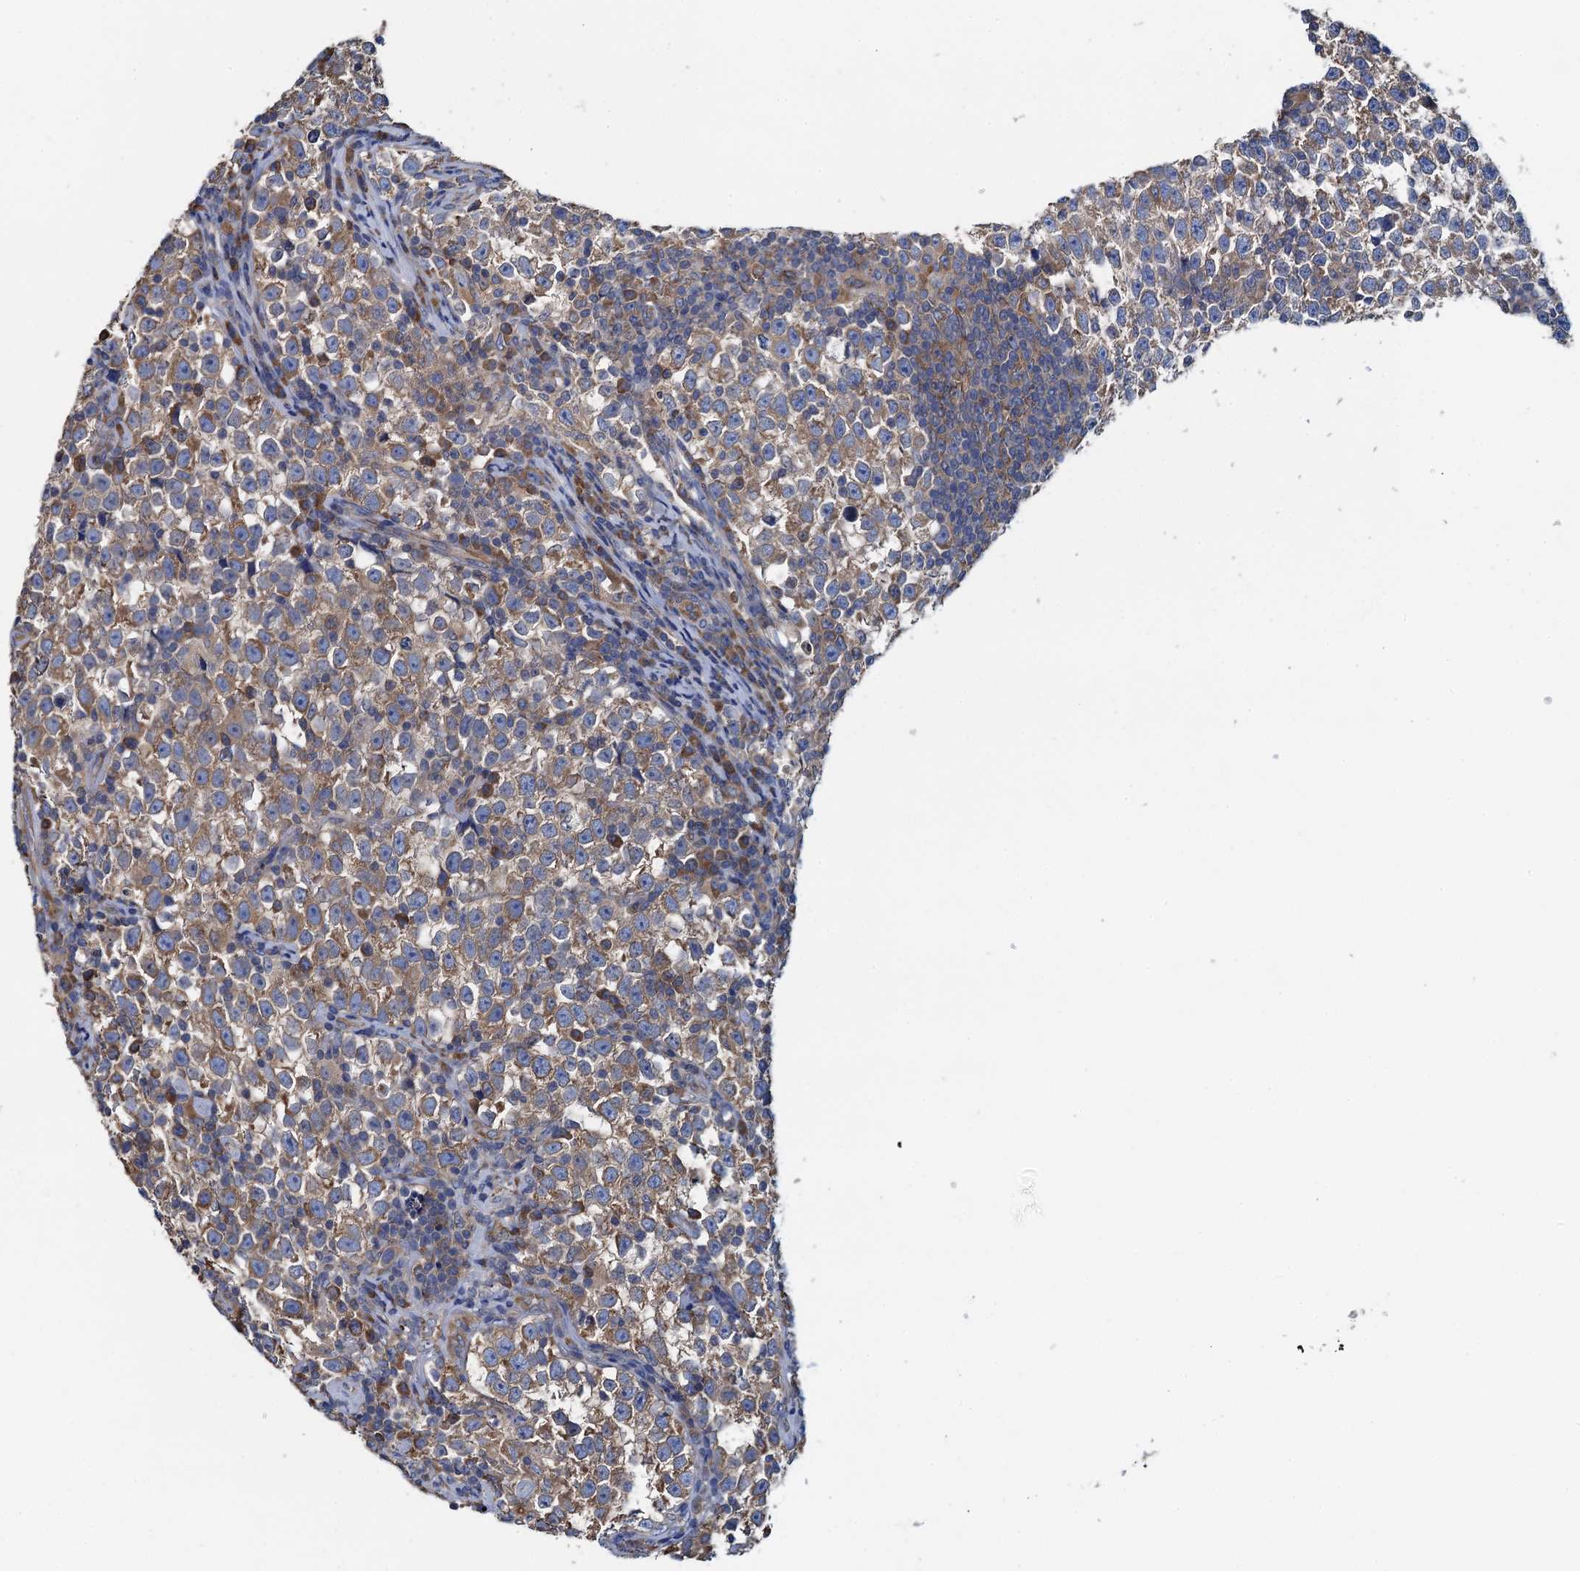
{"staining": {"intensity": "moderate", "quantity": ">75%", "location": "cytoplasmic/membranous"}, "tissue": "testis cancer", "cell_type": "Tumor cells", "image_type": "cancer", "snomed": [{"axis": "morphology", "description": "Normal tissue, NOS"}, {"axis": "morphology", "description": "Seminoma, NOS"}, {"axis": "topography", "description": "Testis"}], "caption": "An immunohistochemistry micrograph of neoplastic tissue is shown. Protein staining in brown highlights moderate cytoplasmic/membranous positivity in testis cancer within tumor cells.", "gene": "ADCY9", "patient": {"sex": "male", "age": 43}}